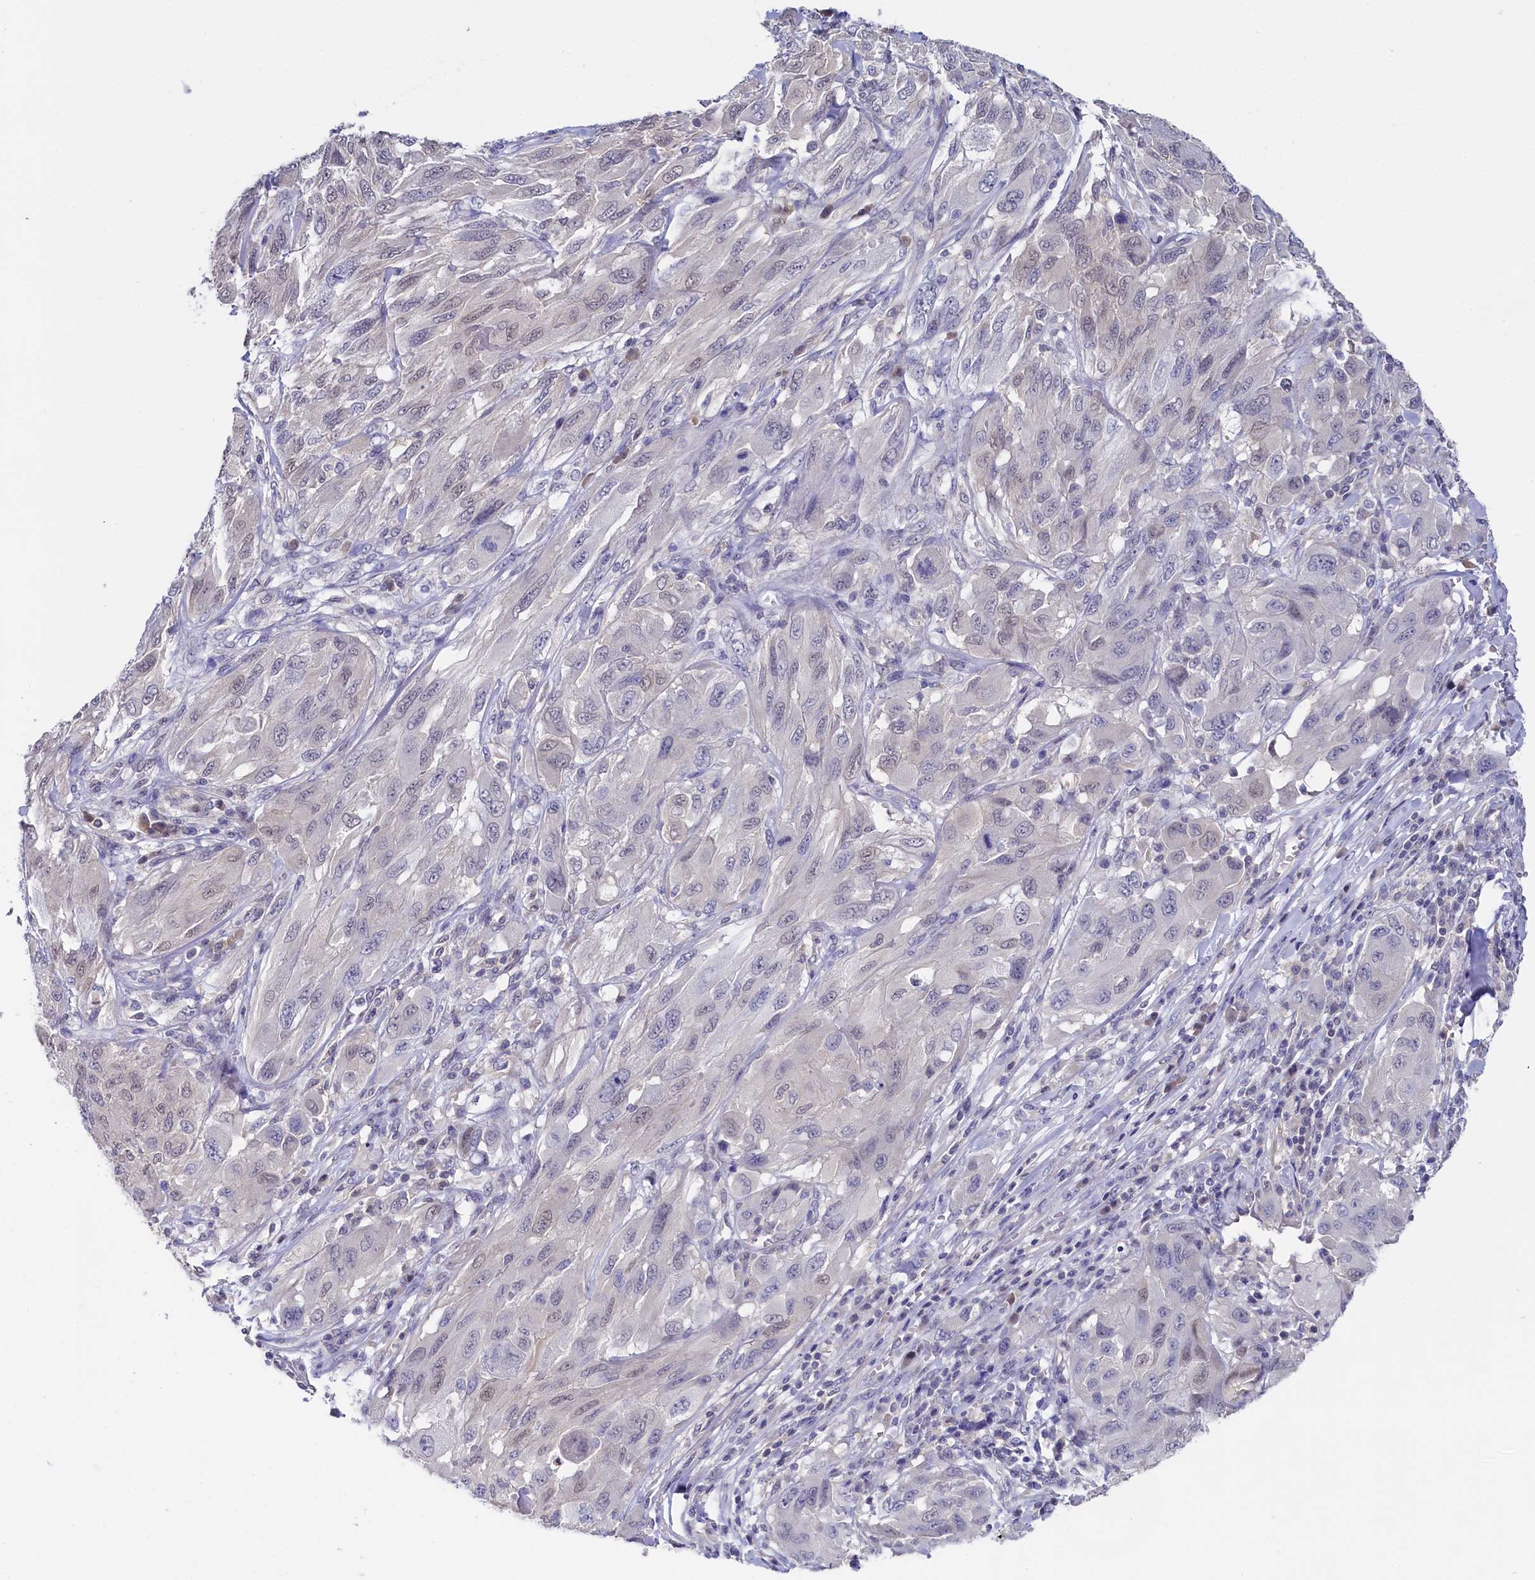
{"staining": {"intensity": "negative", "quantity": "none", "location": "none"}, "tissue": "melanoma", "cell_type": "Tumor cells", "image_type": "cancer", "snomed": [{"axis": "morphology", "description": "Malignant melanoma, NOS"}, {"axis": "topography", "description": "Skin"}], "caption": "Immunohistochemistry micrograph of malignant melanoma stained for a protein (brown), which demonstrates no staining in tumor cells. (DAB immunohistochemistry (IHC) visualized using brightfield microscopy, high magnification).", "gene": "C11orf54", "patient": {"sex": "female", "age": 91}}